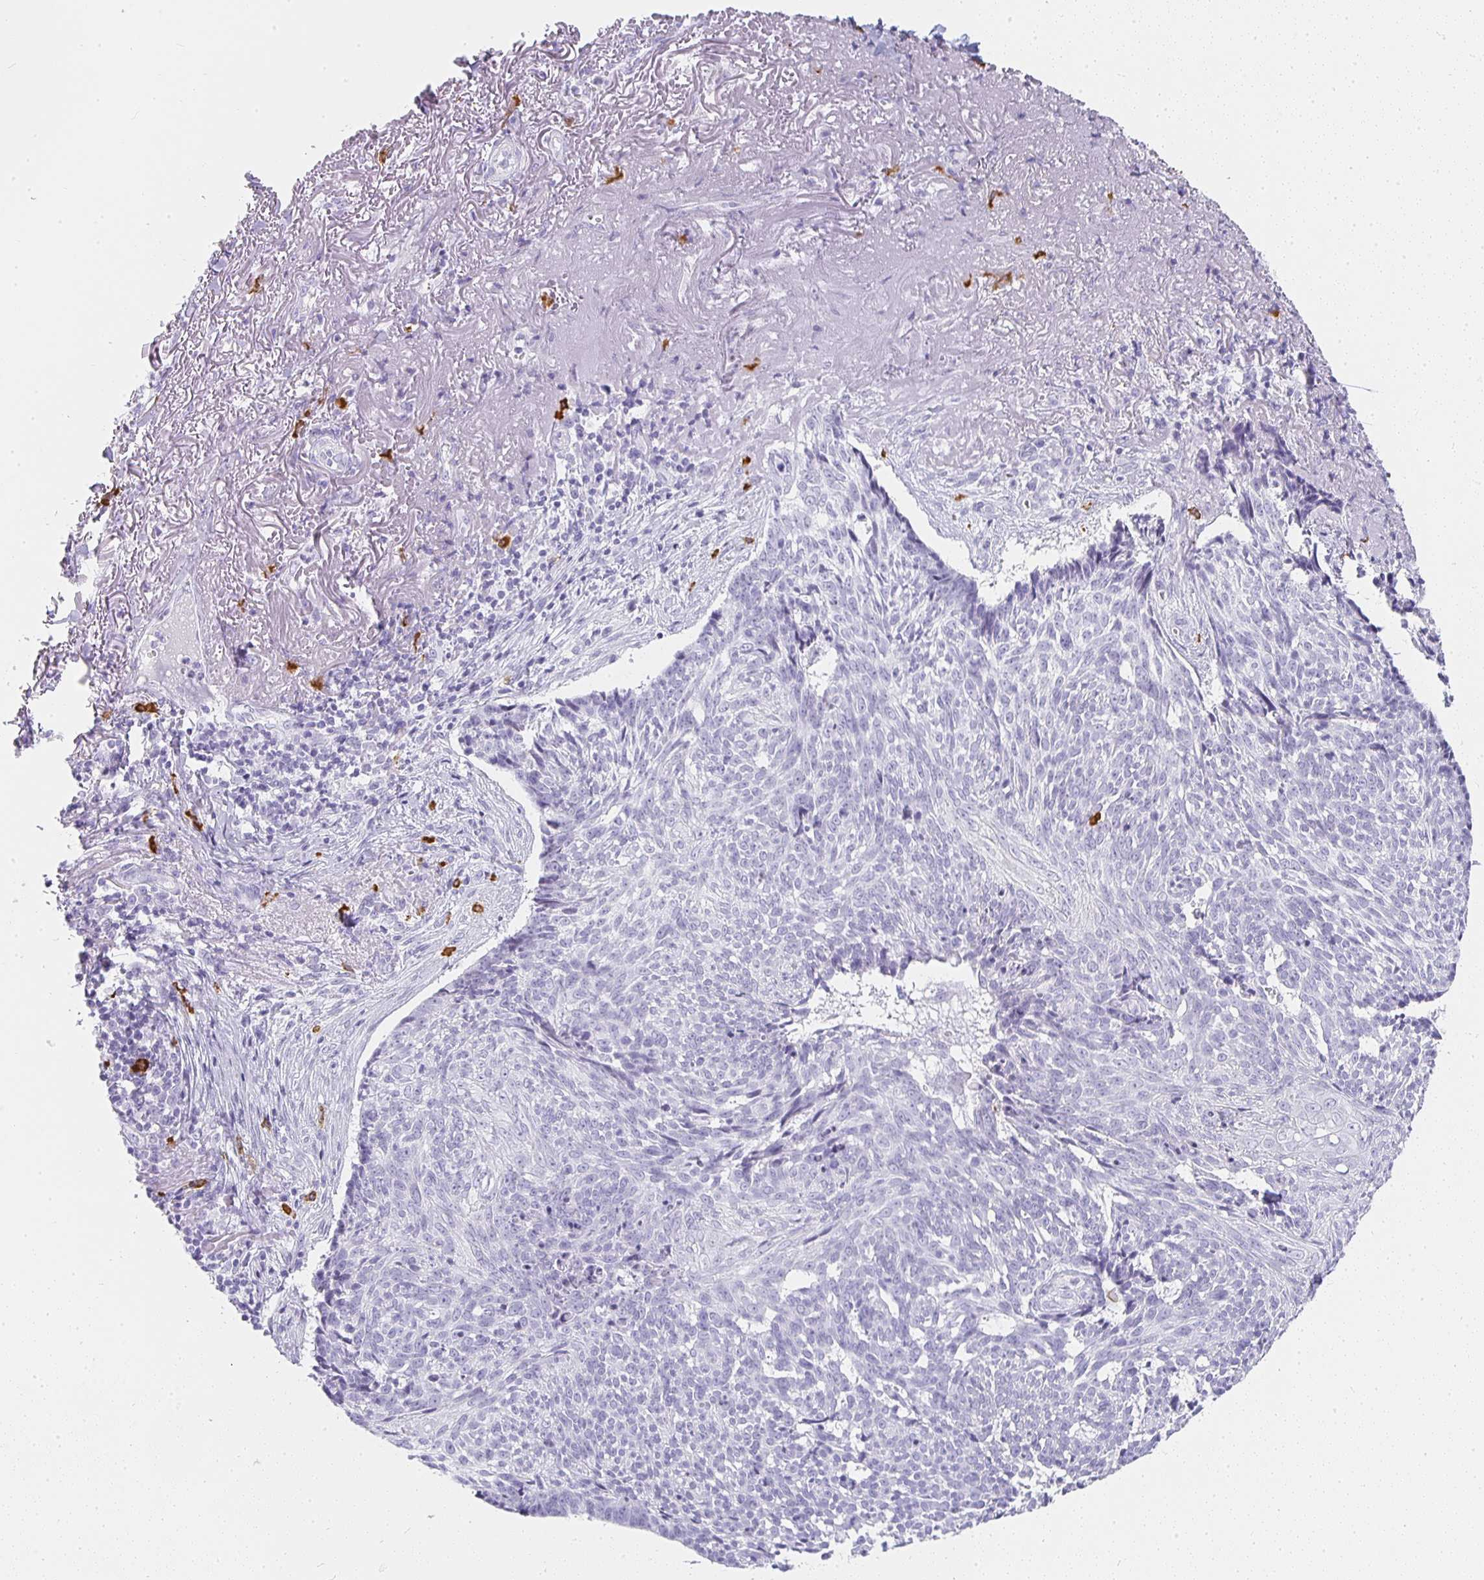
{"staining": {"intensity": "negative", "quantity": "none", "location": "none"}, "tissue": "skin cancer", "cell_type": "Tumor cells", "image_type": "cancer", "snomed": [{"axis": "morphology", "description": "Basal cell carcinoma"}, {"axis": "topography", "description": "Skin"}, {"axis": "topography", "description": "Skin of face"}], "caption": "A high-resolution image shows immunohistochemistry (IHC) staining of skin cancer, which reveals no significant expression in tumor cells. Nuclei are stained in blue.", "gene": "TPSD1", "patient": {"sex": "female", "age": 95}}